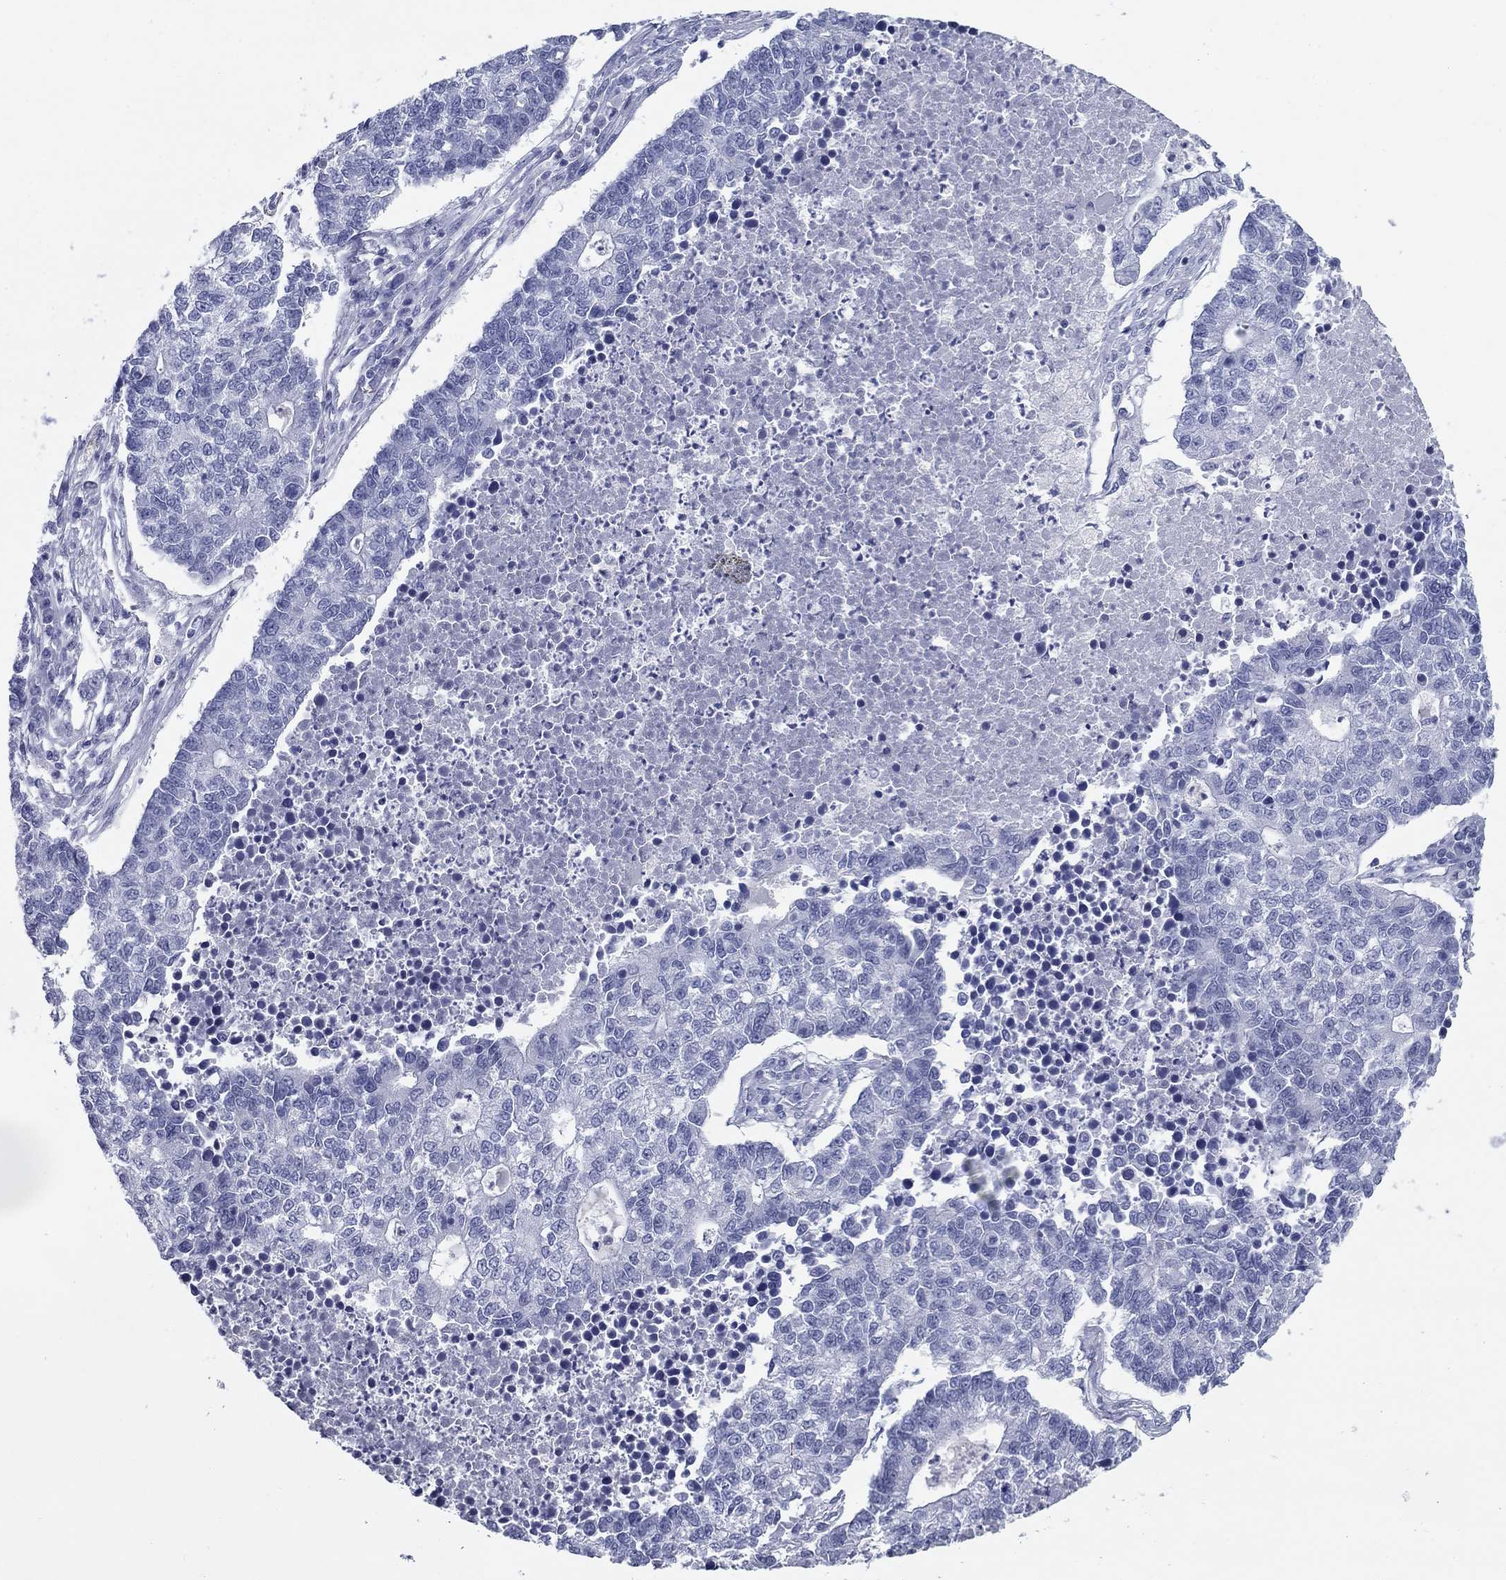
{"staining": {"intensity": "negative", "quantity": "none", "location": "none"}, "tissue": "lung cancer", "cell_type": "Tumor cells", "image_type": "cancer", "snomed": [{"axis": "morphology", "description": "Adenocarcinoma, NOS"}, {"axis": "topography", "description": "Lung"}], "caption": "A photomicrograph of human lung cancer is negative for staining in tumor cells.", "gene": "NPPA", "patient": {"sex": "male", "age": 57}}